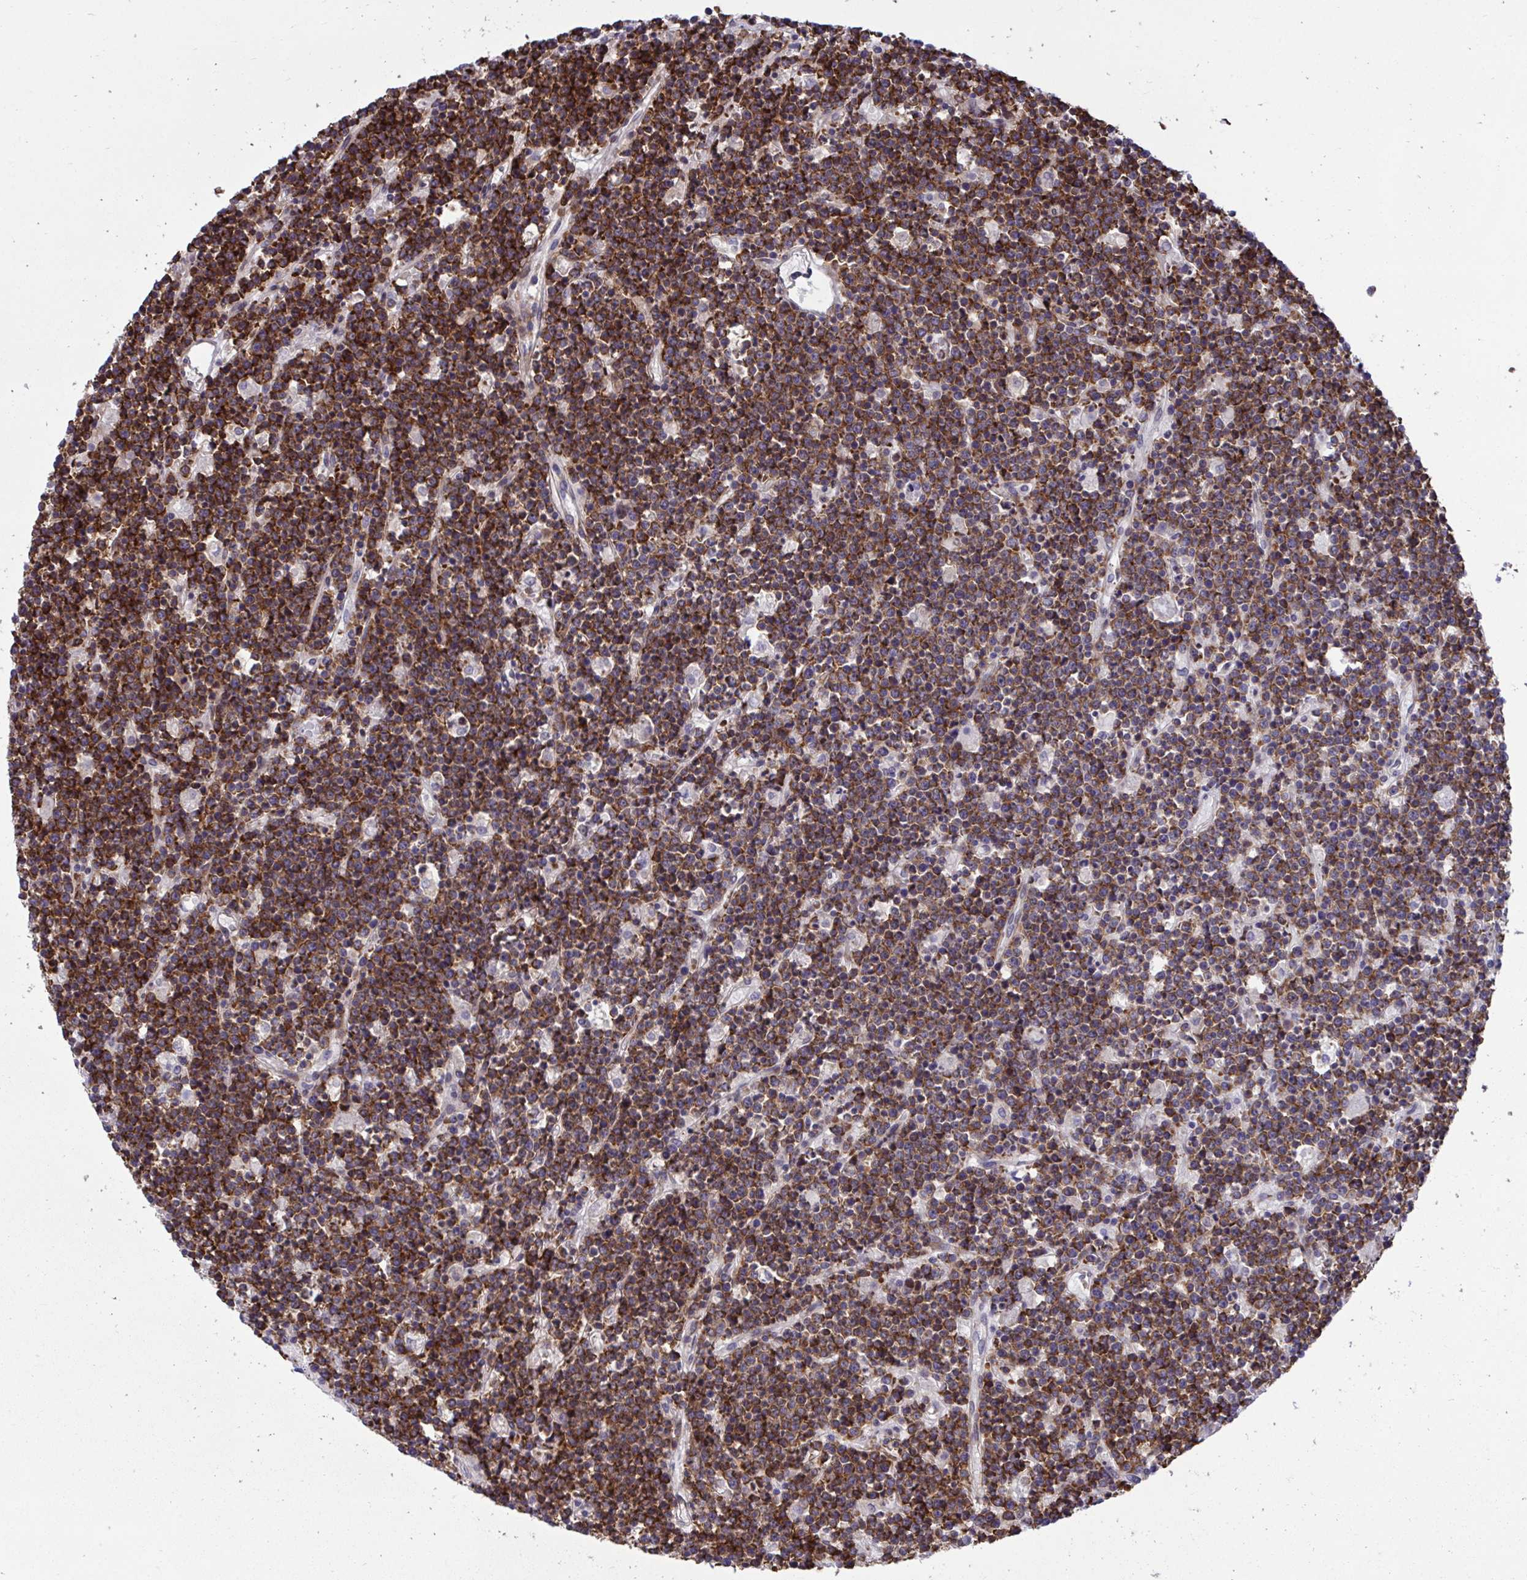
{"staining": {"intensity": "strong", "quantity": ">75%", "location": "cytoplasmic/membranous"}, "tissue": "lymphoma", "cell_type": "Tumor cells", "image_type": "cancer", "snomed": [{"axis": "morphology", "description": "Malignant lymphoma, non-Hodgkin's type, High grade"}, {"axis": "topography", "description": "Ovary"}], "caption": "DAB immunohistochemical staining of human lymphoma exhibits strong cytoplasmic/membranous protein positivity in about >75% of tumor cells.", "gene": "RPS15", "patient": {"sex": "female", "age": 56}}